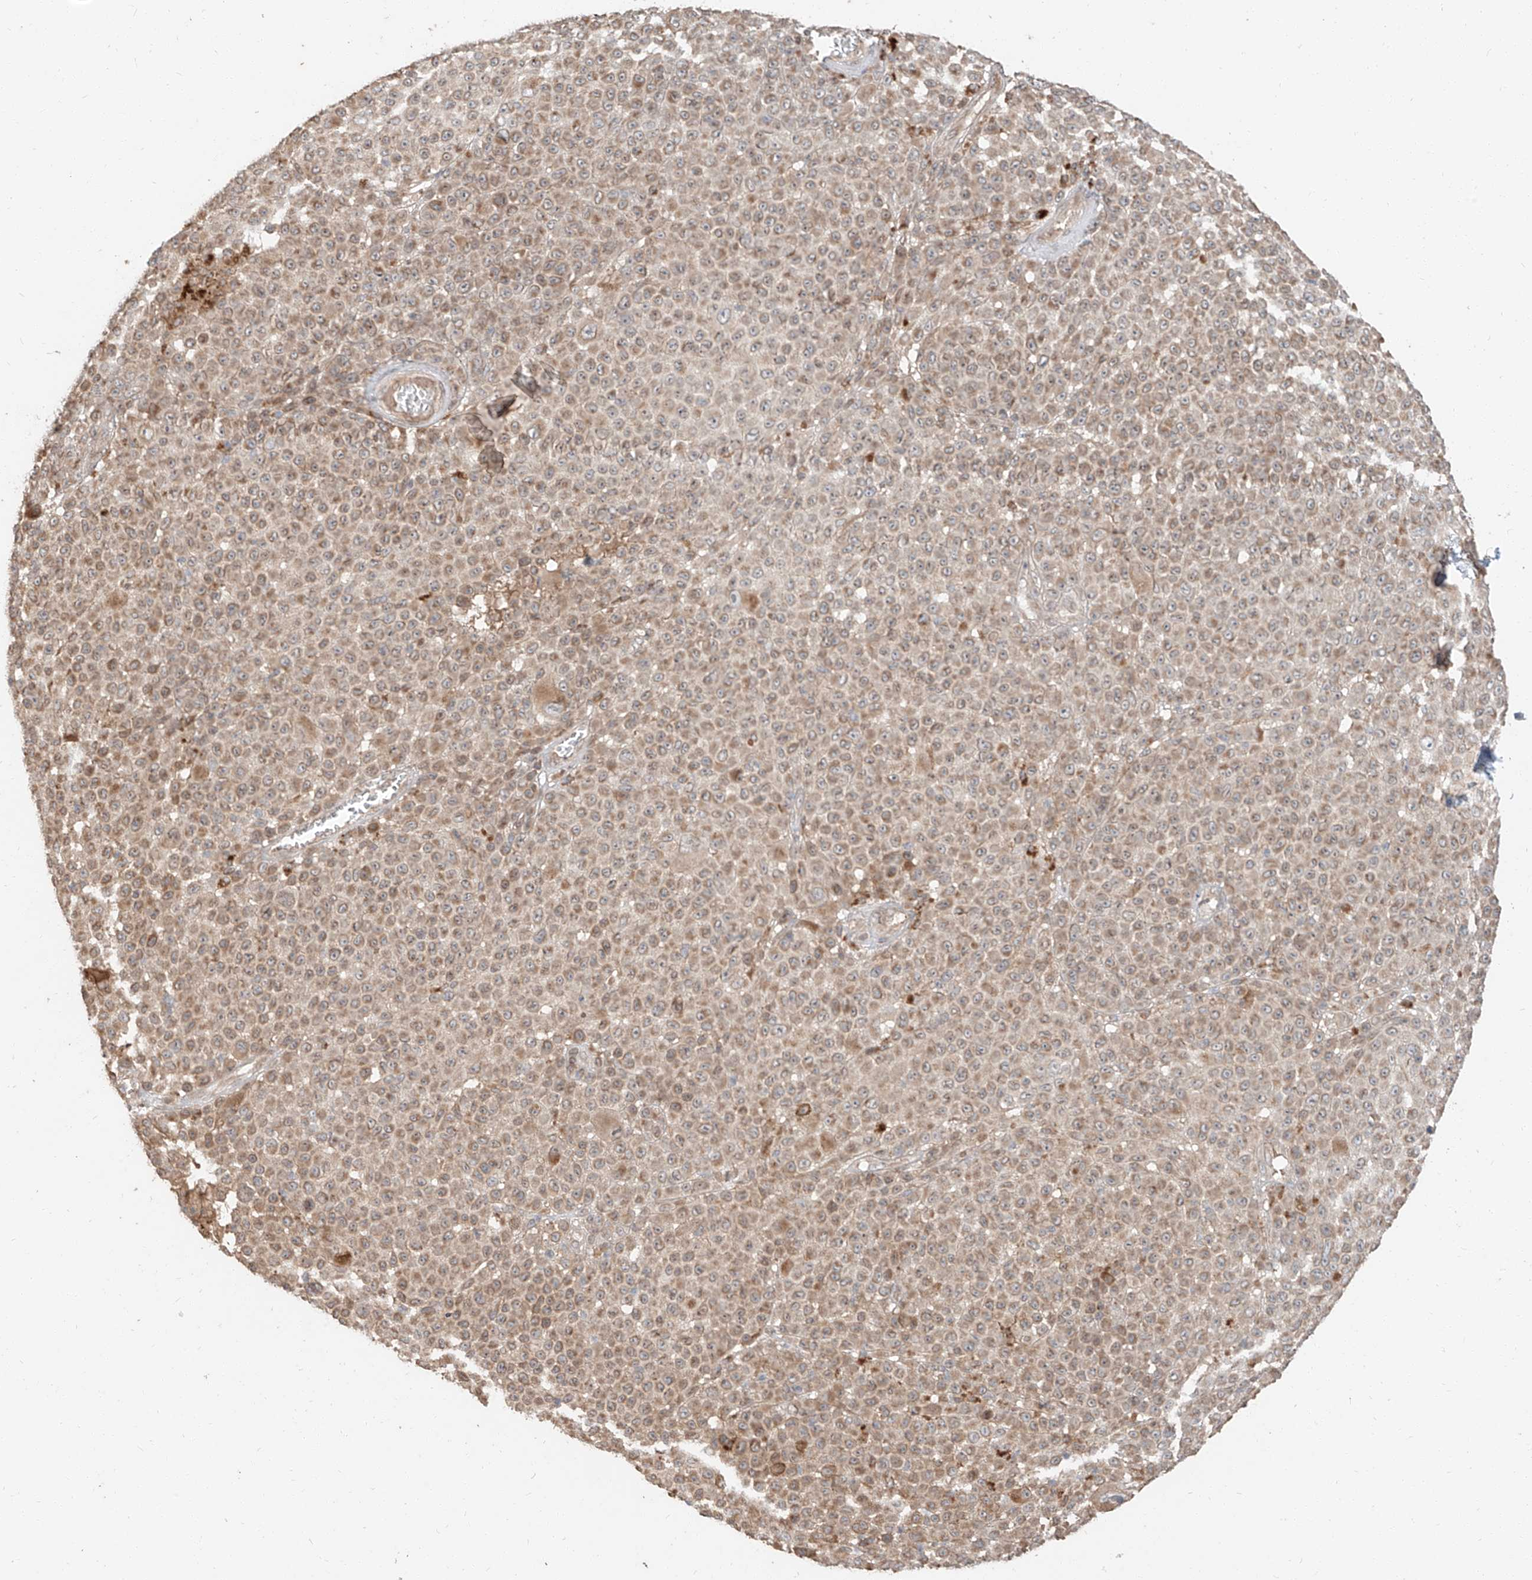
{"staining": {"intensity": "weak", "quantity": ">75%", "location": "cytoplasmic/membranous"}, "tissue": "melanoma", "cell_type": "Tumor cells", "image_type": "cancer", "snomed": [{"axis": "morphology", "description": "Malignant melanoma, NOS"}, {"axis": "topography", "description": "Skin"}], "caption": "Protein staining by immunohistochemistry reveals weak cytoplasmic/membranous staining in approximately >75% of tumor cells in melanoma.", "gene": "STX19", "patient": {"sex": "female", "age": 94}}